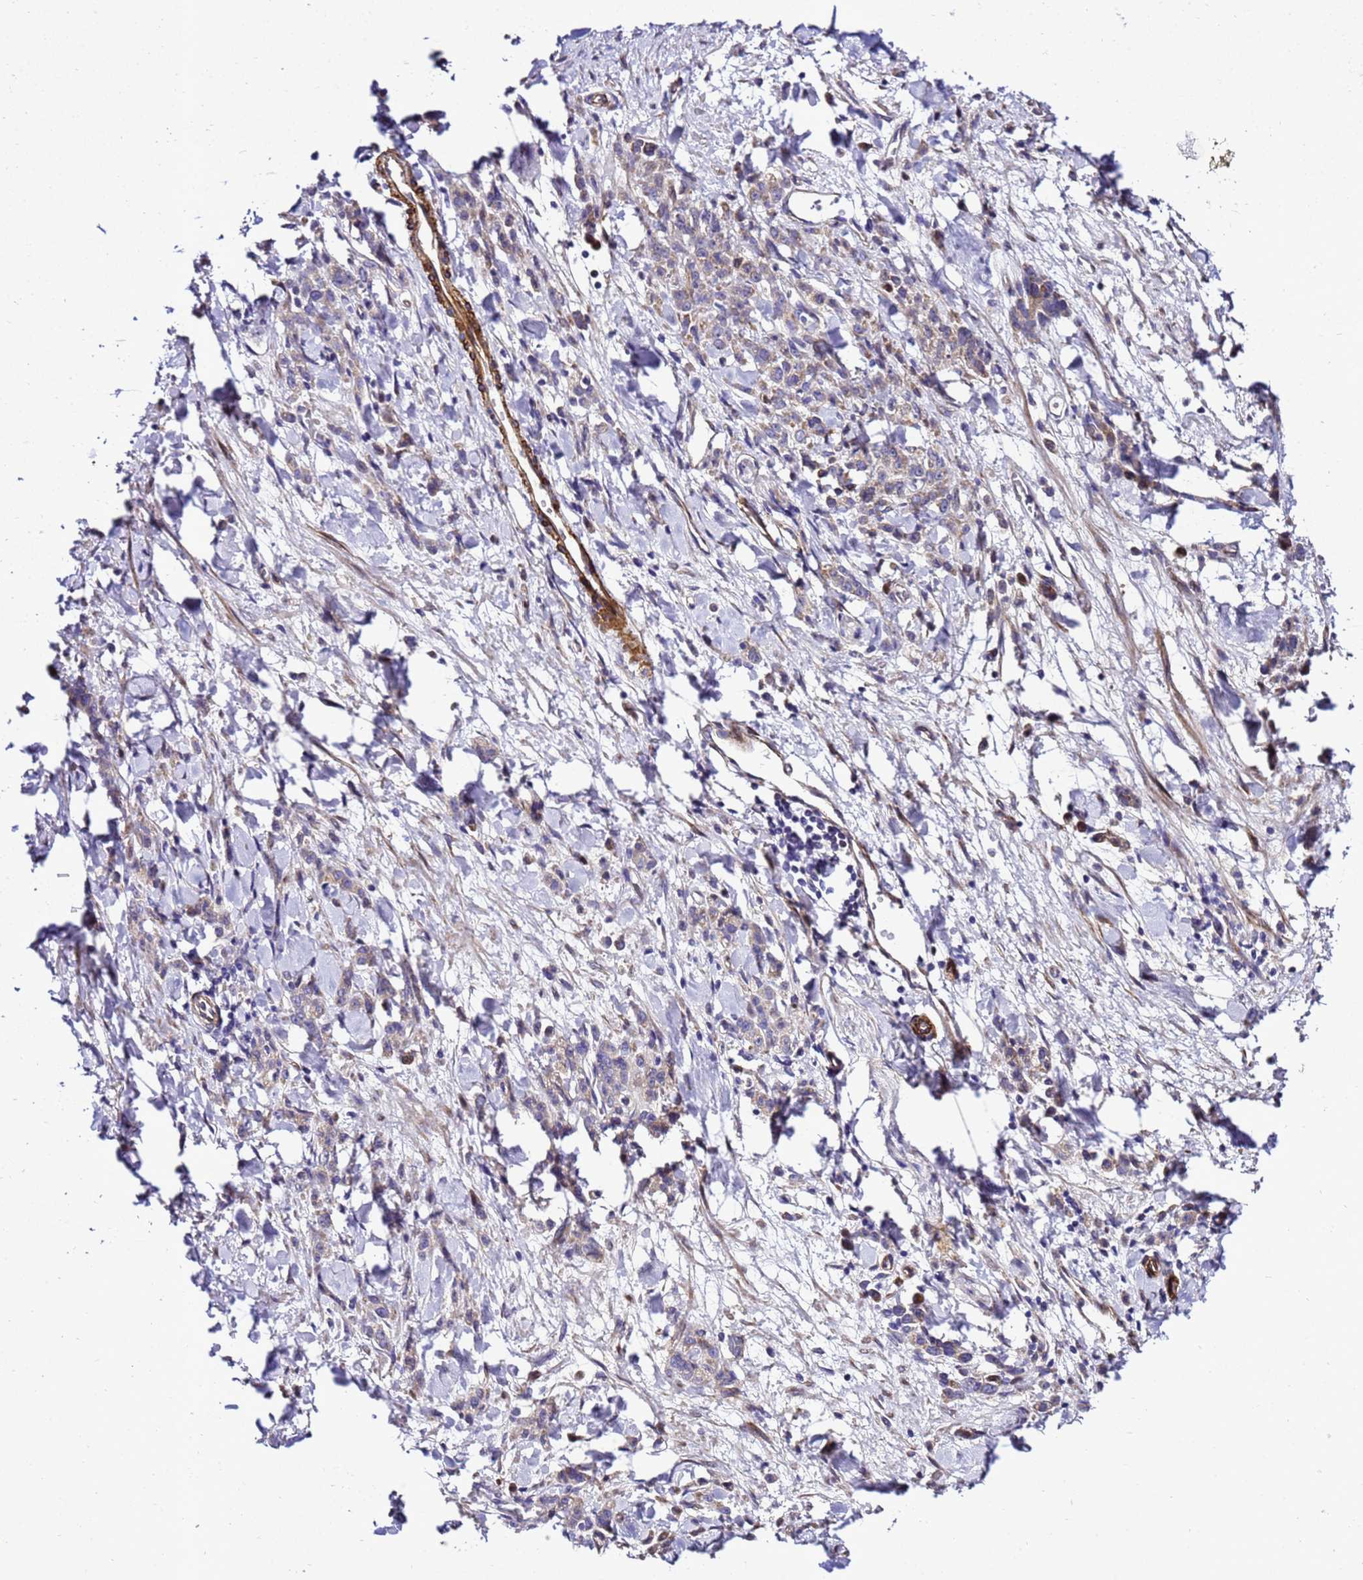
{"staining": {"intensity": "weak", "quantity": "25%-75%", "location": "cytoplasmic/membranous"}, "tissue": "stomach cancer", "cell_type": "Tumor cells", "image_type": "cancer", "snomed": [{"axis": "morphology", "description": "Normal tissue, NOS"}, {"axis": "morphology", "description": "Adenocarcinoma, NOS"}, {"axis": "topography", "description": "Stomach"}], "caption": "IHC of human stomach cancer (adenocarcinoma) shows low levels of weak cytoplasmic/membranous expression in about 25%-75% of tumor cells.", "gene": "ZNF417", "patient": {"sex": "male", "age": 82}}